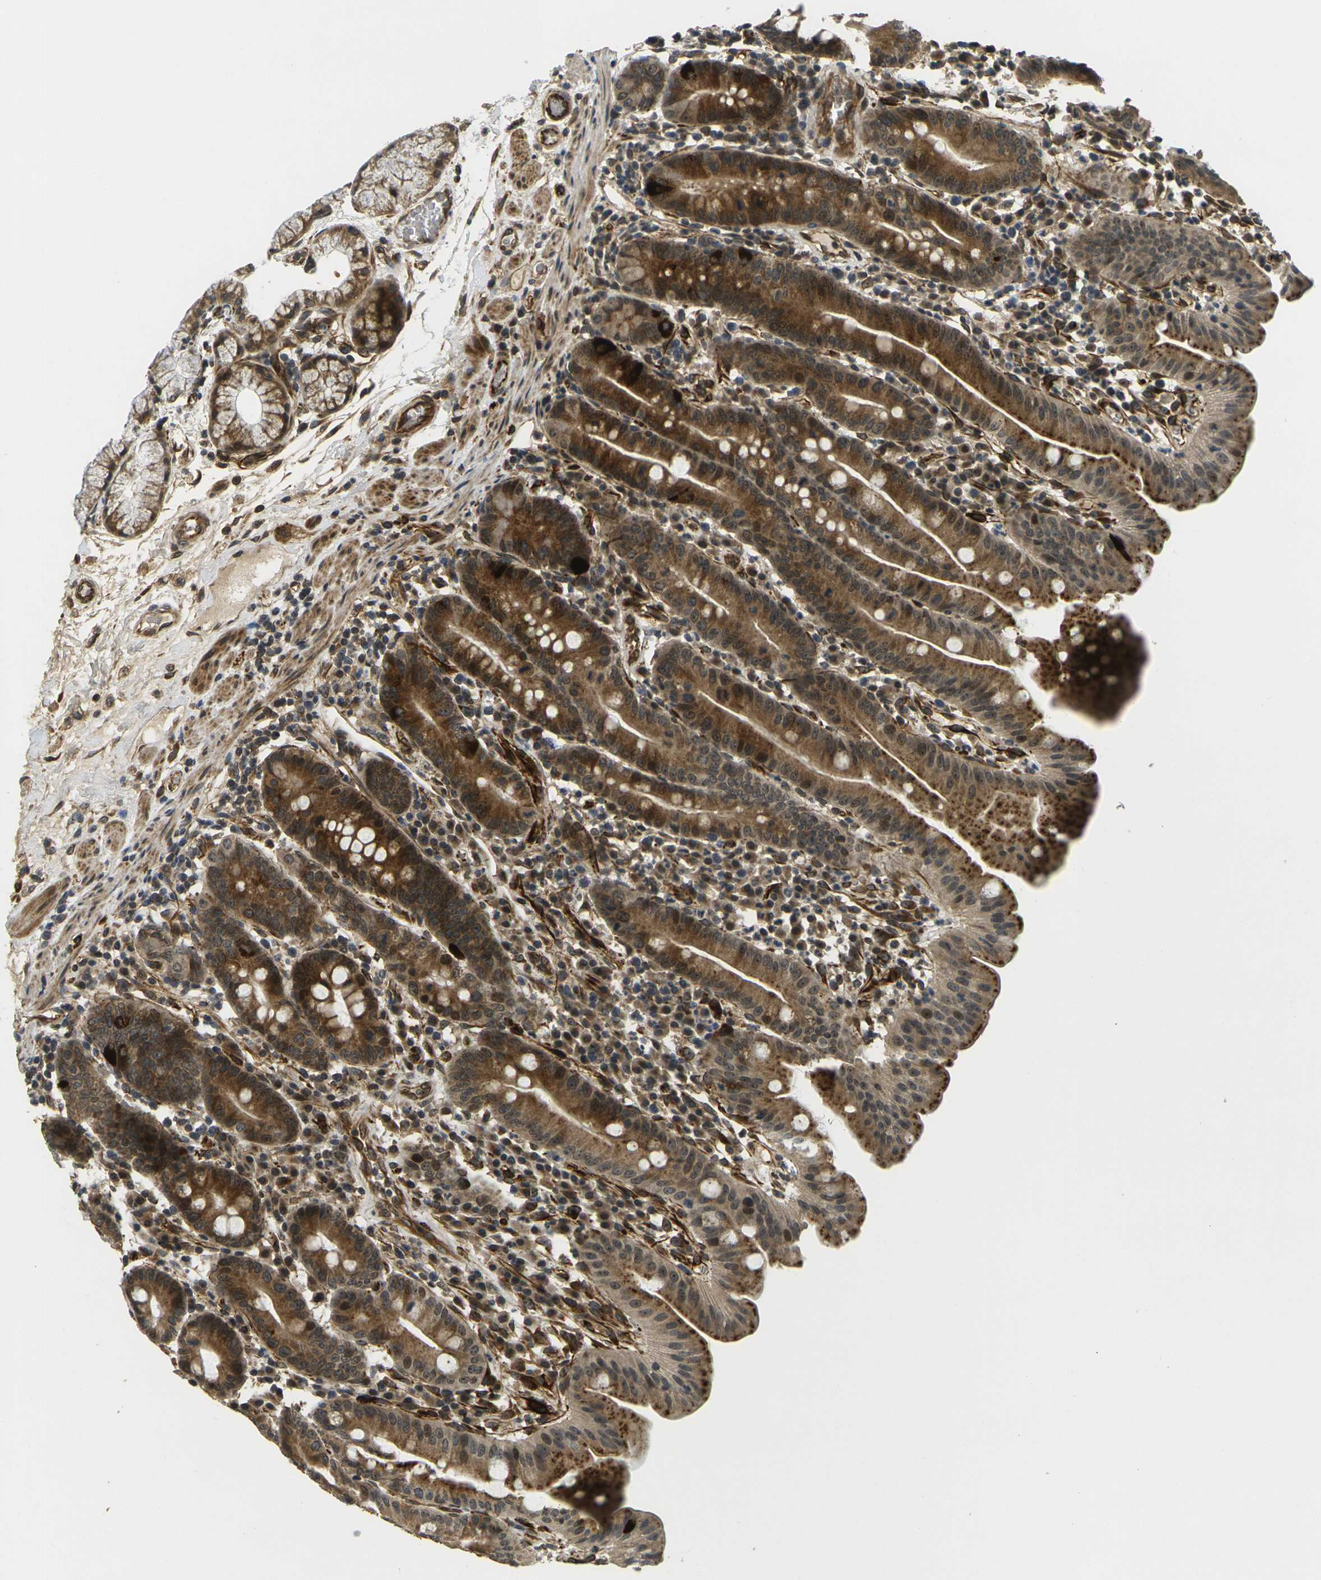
{"staining": {"intensity": "strong", "quantity": ">75%", "location": "cytoplasmic/membranous"}, "tissue": "duodenum", "cell_type": "Glandular cells", "image_type": "normal", "snomed": [{"axis": "morphology", "description": "Normal tissue, NOS"}, {"axis": "topography", "description": "Duodenum"}], "caption": "An immunohistochemistry histopathology image of unremarkable tissue is shown. Protein staining in brown highlights strong cytoplasmic/membranous positivity in duodenum within glandular cells. (Brightfield microscopy of DAB IHC at high magnification).", "gene": "FUT11", "patient": {"sex": "male", "age": 50}}